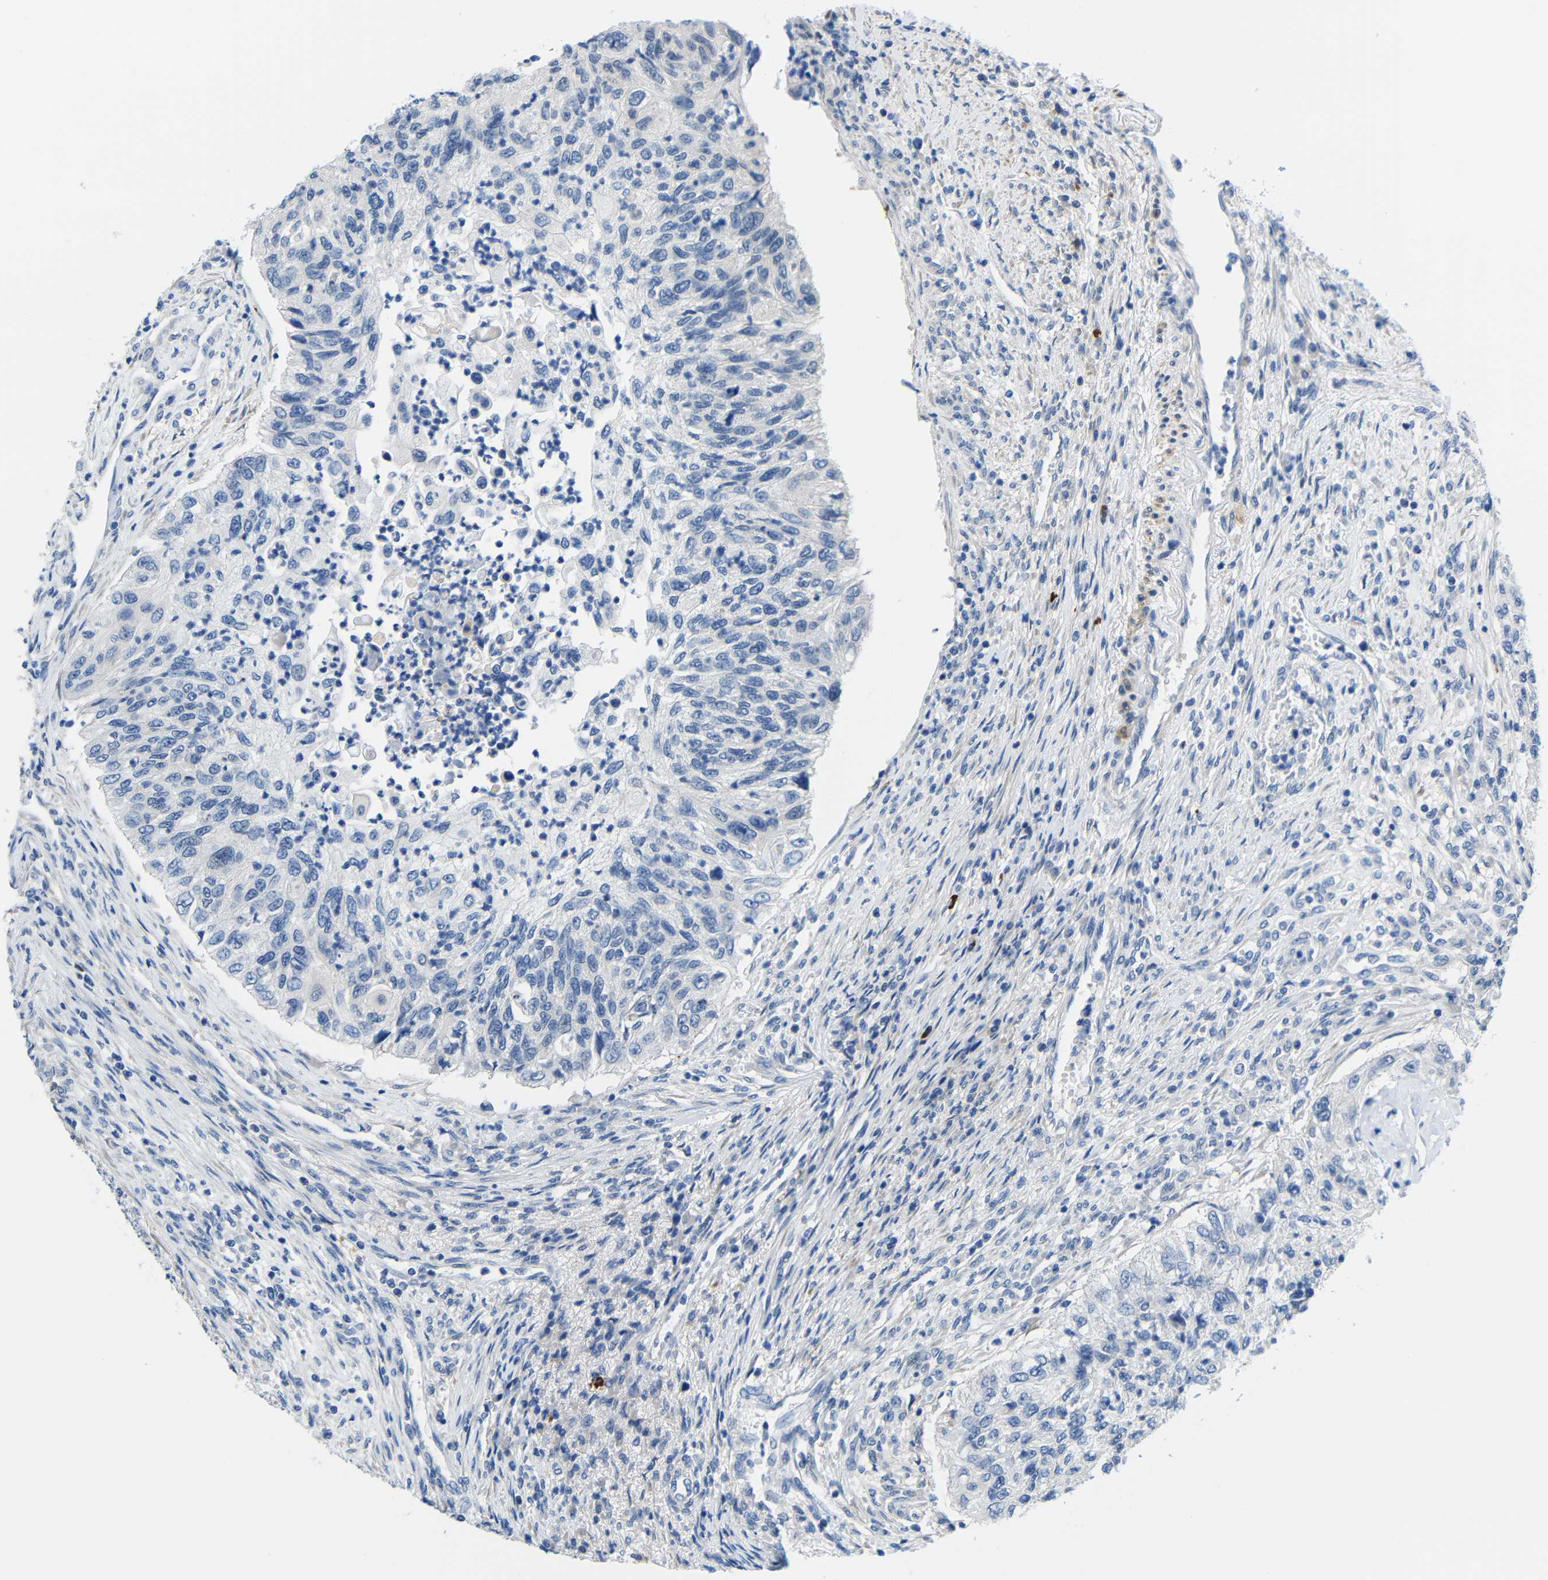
{"staining": {"intensity": "negative", "quantity": "none", "location": "none"}, "tissue": "urothelial cancer", "cell_type": "Tumor cells", "image_type": "cancer", "snomed": [{"axis": "morphology", "description": "Urothelial carcinoma, High grade"}, {"axis": "topography", "description": "Urinary bladder"}], "caption": "An immunohistochemistry micrograph of urothelial carcinoma (high-grade) is shown. There is no staining in tumor cells of urothelial carcinoma (high-grade).", "gene": "NEGR1", "patient": {"sex": "female", "age": 60}}